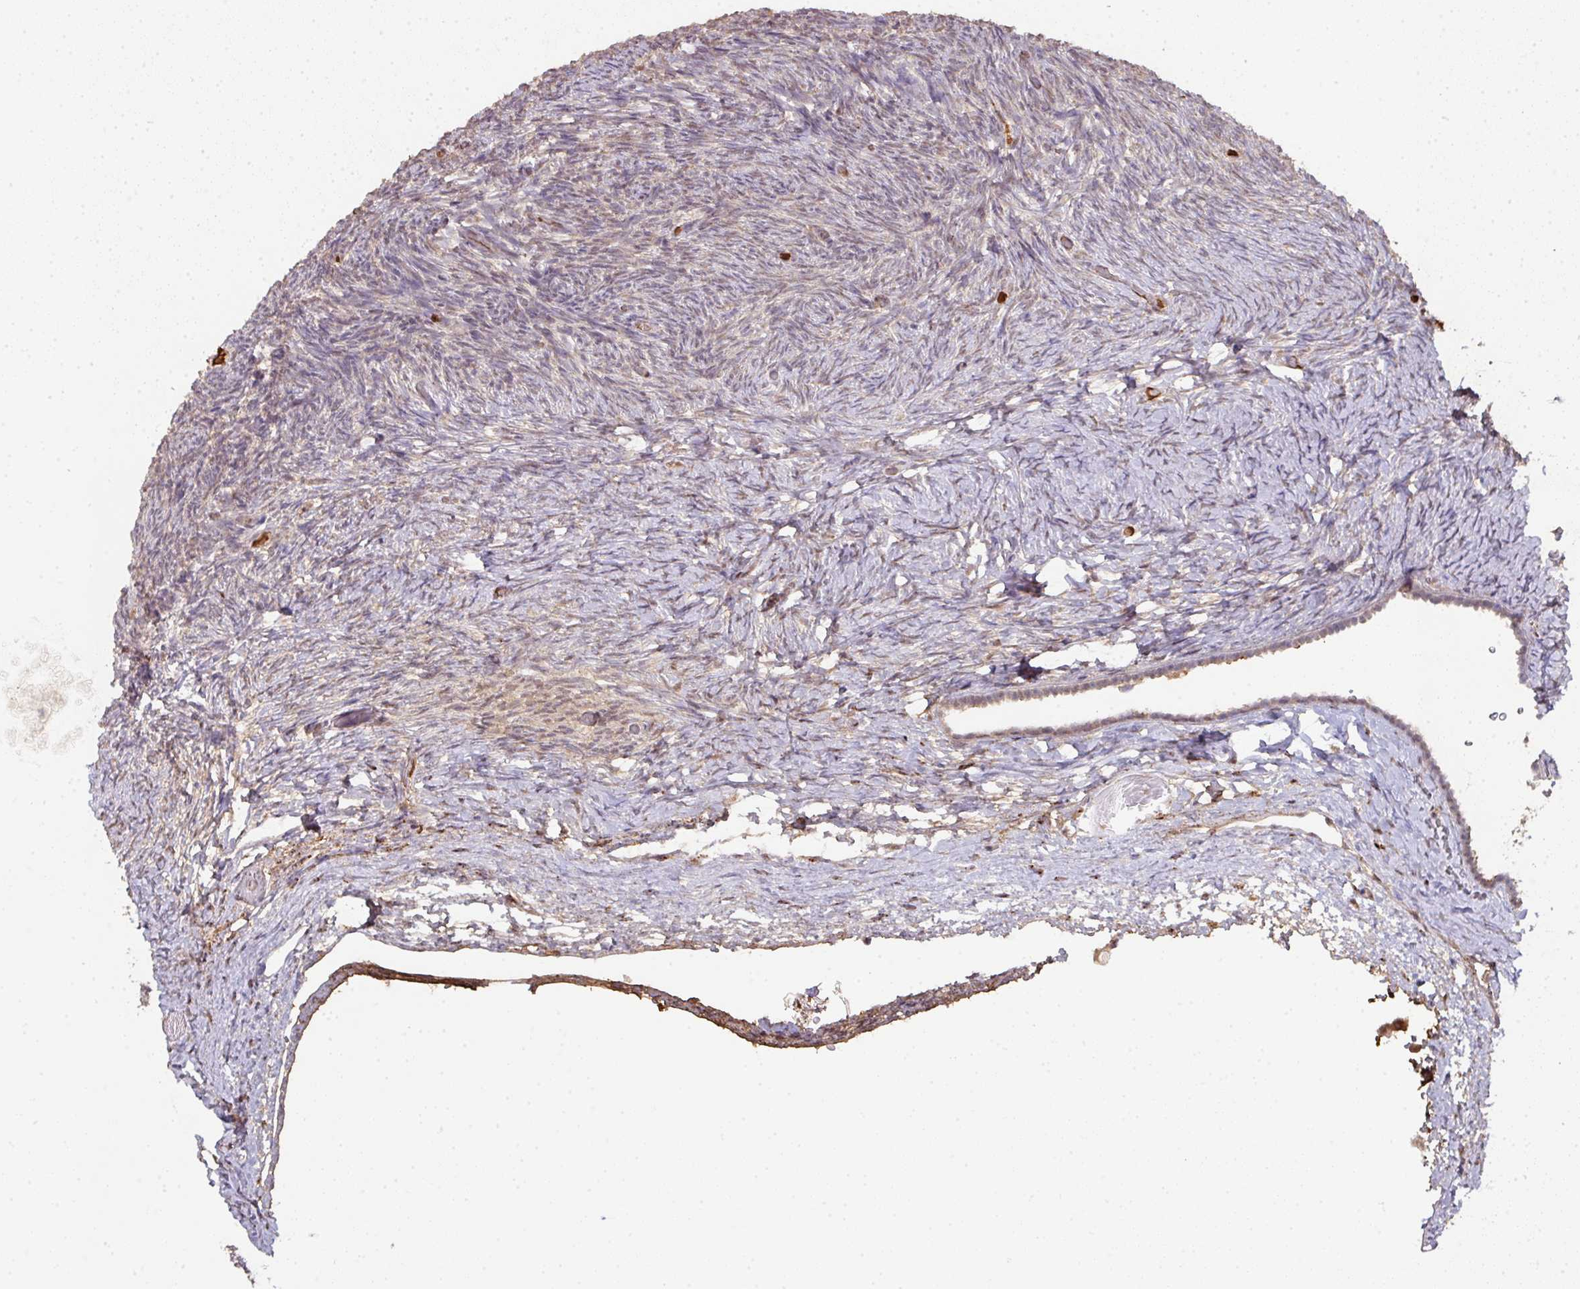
{"staining": {"intensity": "weak", "quantity": "<25%", "location": "cytoplasmic/membranous,nuclear"}, "tissue": "ovary", "cell_type": "Ovarian stroma cells", "image_type": "normal", "snomed": [{"axis": "morphology", "description": "Normal tissue, NOS"}, {"axis": "topography", "description": "Ovary"}], "caption": "DAB immunohistochemical staining of benign ovary shows no significant expression in ovarian stroma cells. (Immunohistochemistry, brightfield microscopy, high magnification).", "gene": "RANBP9", "patient": {"sex": "female", "age": 39}}